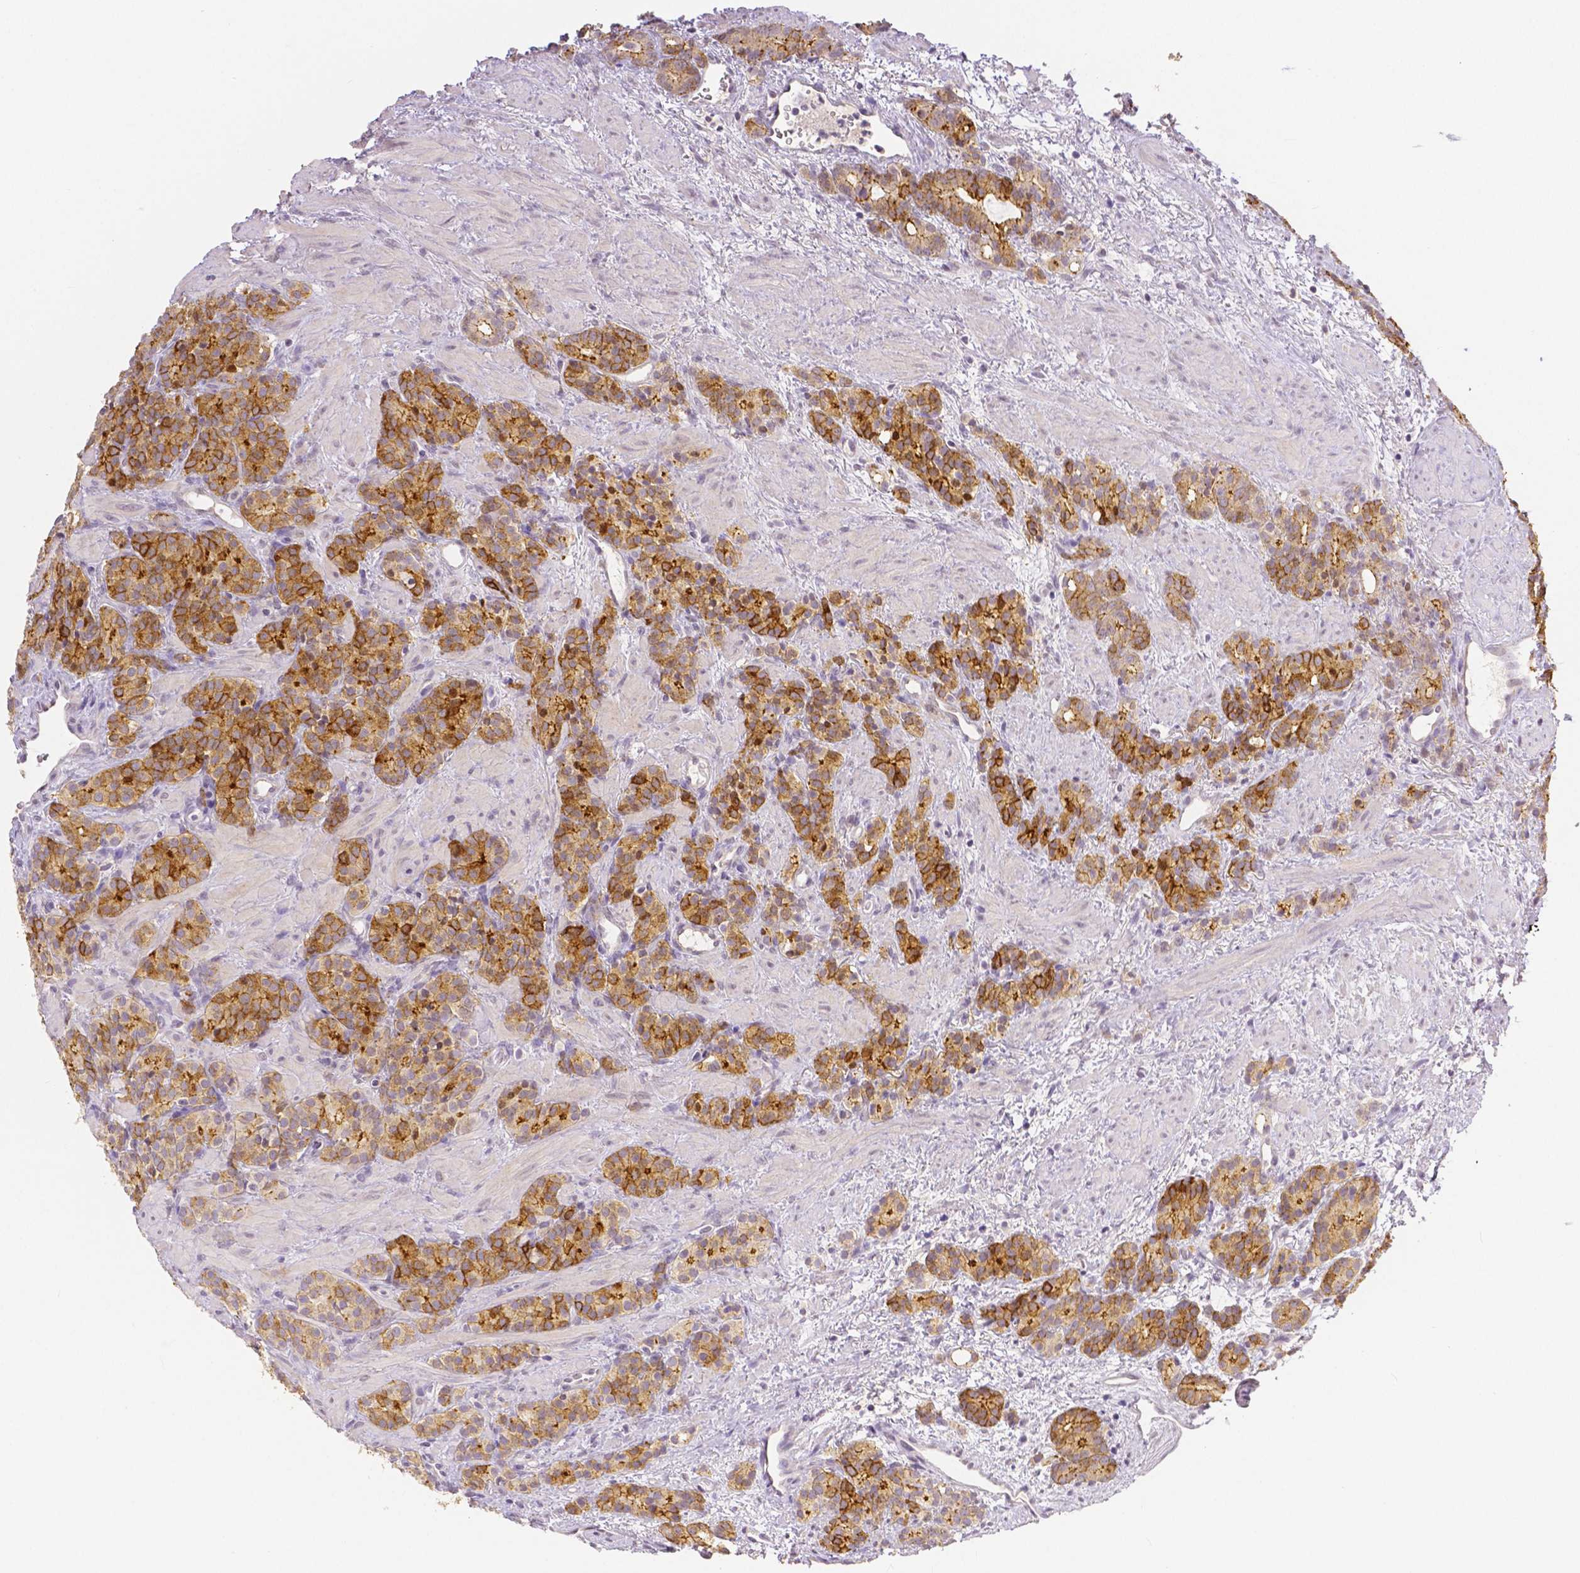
{"staining": {"intensity": "moderate", "quantity": ">75%", "location": "cytoplasmic/membranous"}, "tissue": "prostate cancer", "cell_type": "Tumor cells", "image_type": "cancer", "snomed": [{"axis": "morphology", "description": "Adenocarcinoma, High grade"}, {"axis": "topography", "description": "Prostate"}], "caption": "This is a micrograph of immunohistochemistry staining of prostate adenocarcinoma (high-grade), which shows moderate positivity in the cytoplasmic/membranous of tumor cells.", "gene": "OCLN", "patient": {"sex": "male", "age": 84}}